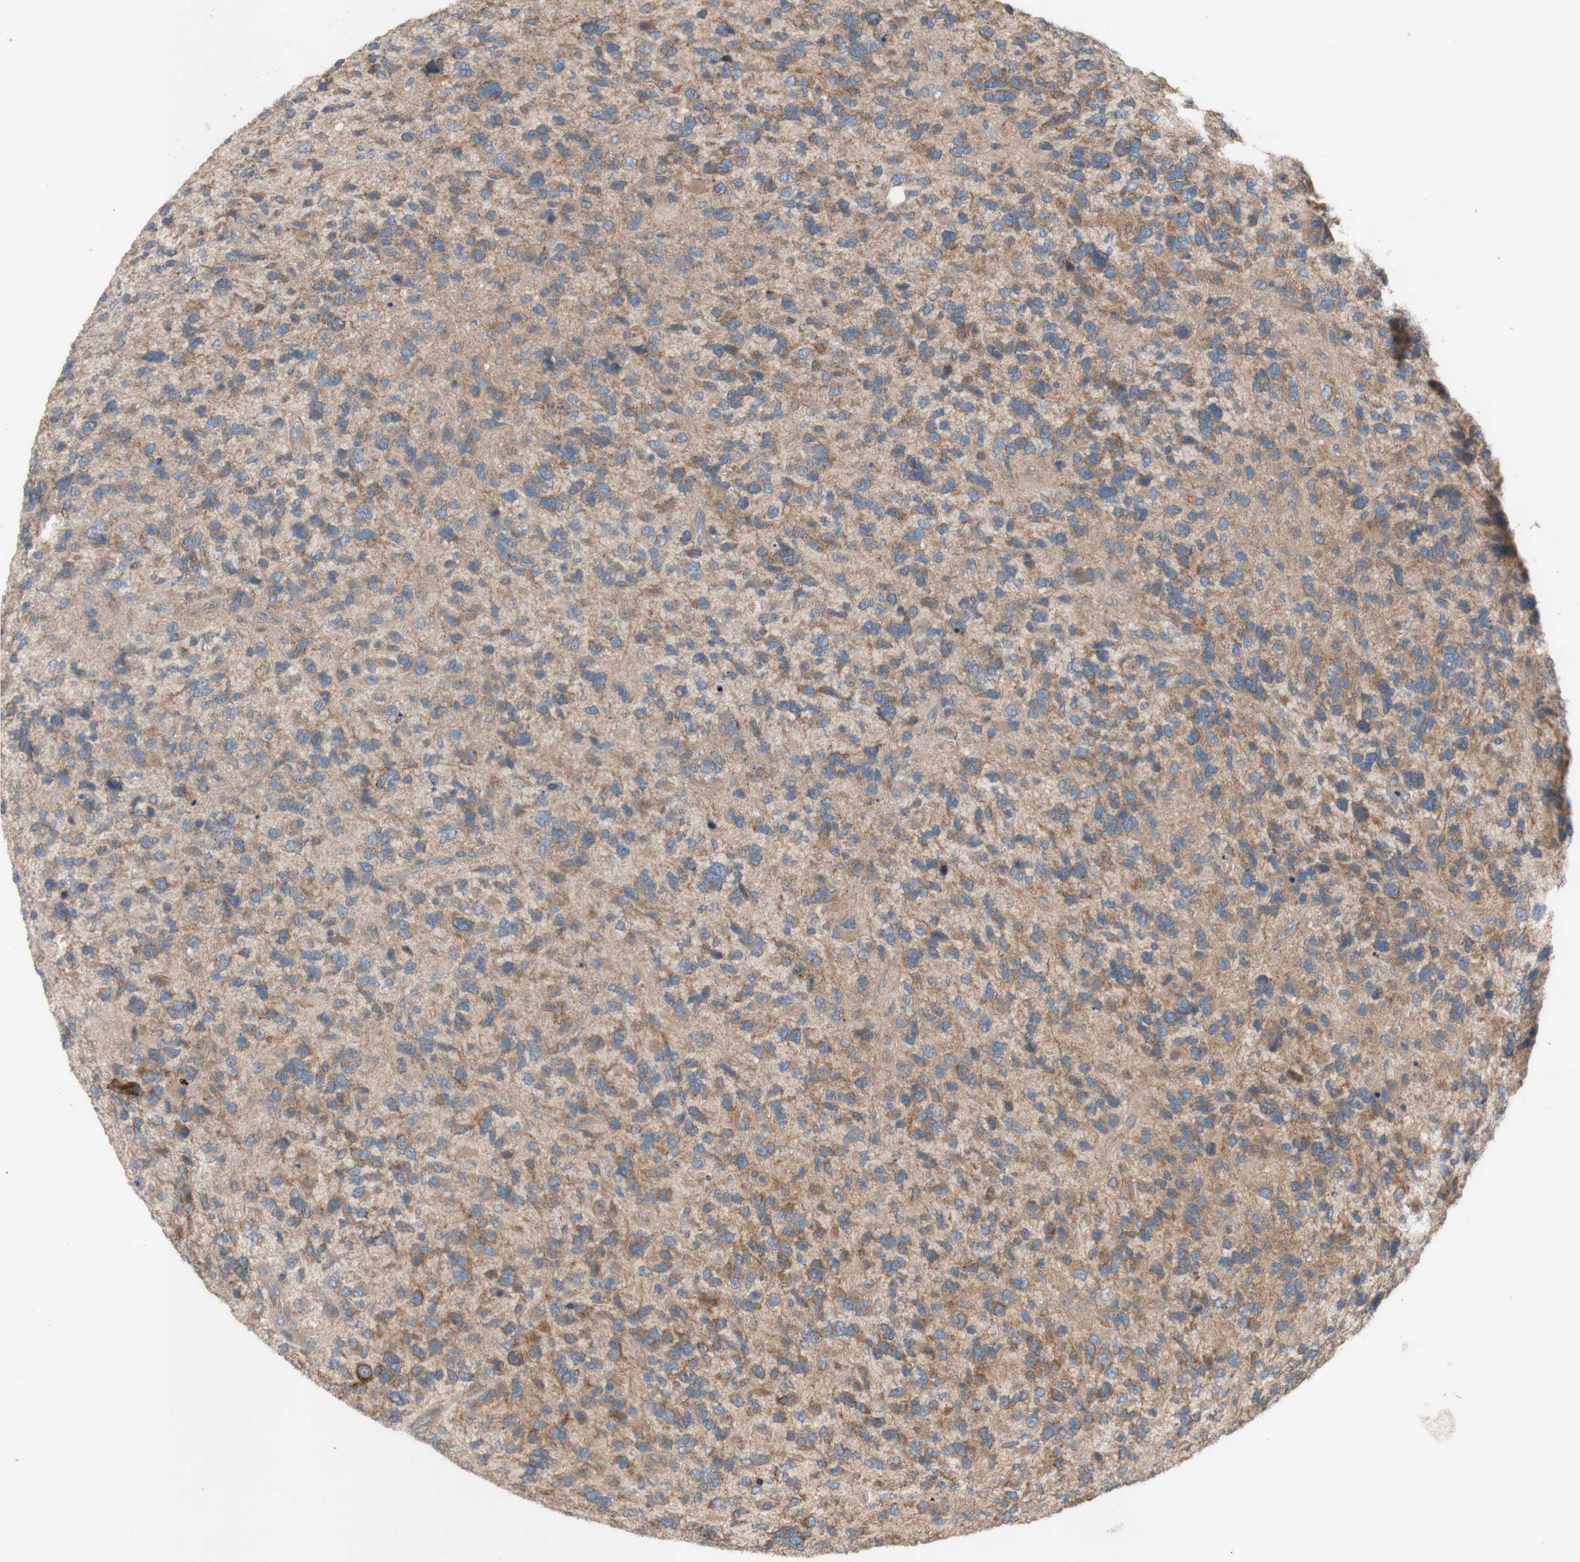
{"staining": {"intensity": "moderate", "quantity": ">75%", "location": "cytoplasmic/membranous"}, "tissue": "glioma", "cell_type": "Tumor cells", "image_type": "cancer", "snomed": [{"axis": "morphology", "description": "Glioma, malignant, High grade"}, {"axis": "topography", "description": "Brain"}], "caption": "Moderate cytoplasmic/membranous staining is identified in approximately >75% of tumor cells in malignant glioma (high-grade).", "gene": "TST", "patient": {"sex": "female", "age": 58}}